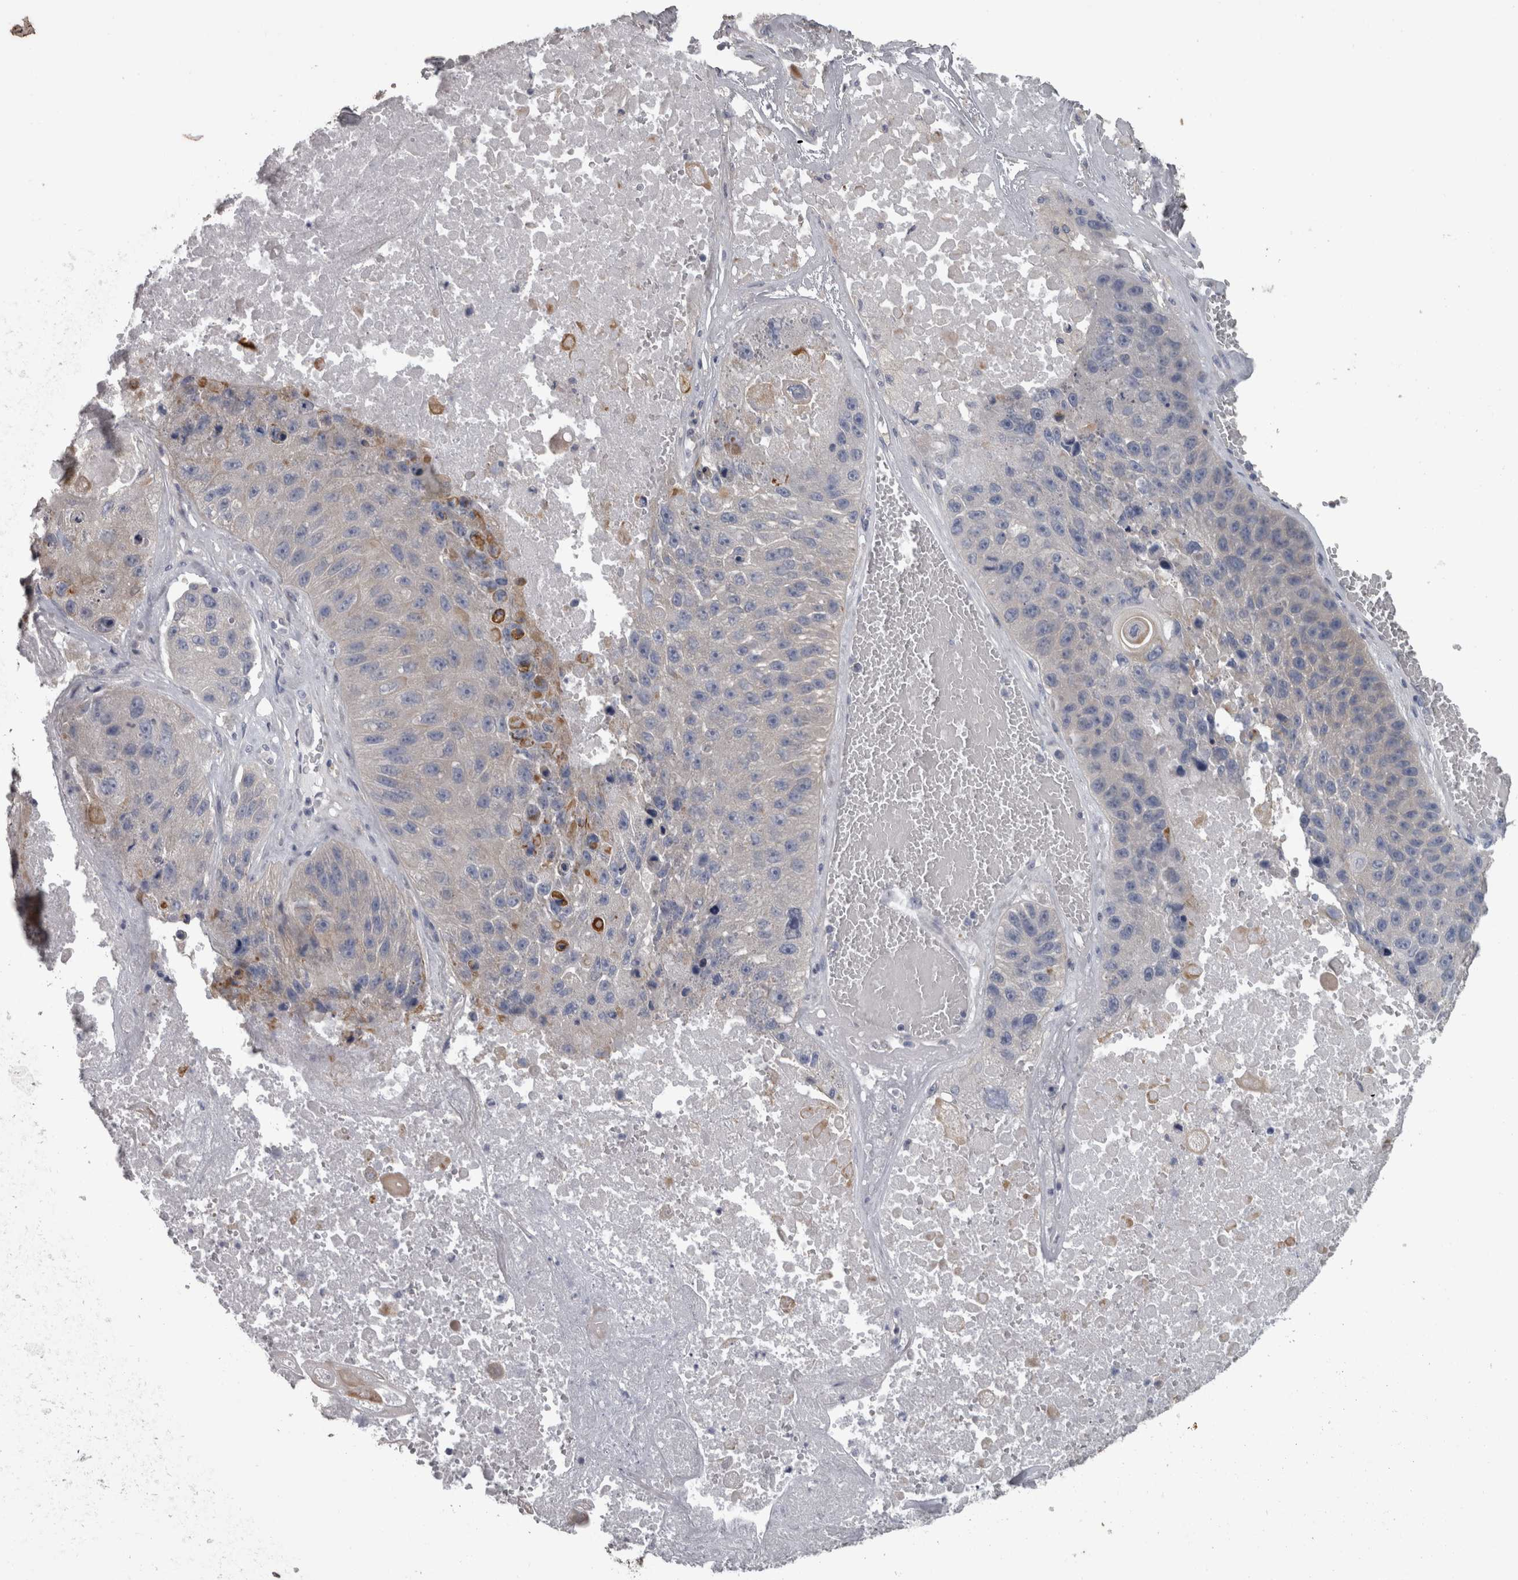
{"staining": {"intensity": "weak", "quantity": "<25%", "location": "cytoplasmic/membranous"}, "tissue": "lung cancer", "cell_type": "Tumor cells", "image_type": "cancer", "snomed": [{"axis": "morphology", "description": "Squamous cell carcinoma, NOS"}, {"axis": "topography", "description": "Lung"}], "caption": "Tumor cells are negative for protein expression in human squamous cell carcinoma (lung).", "gene": "EFEMP2", "patient": {"sex": "male", "age": 61}}